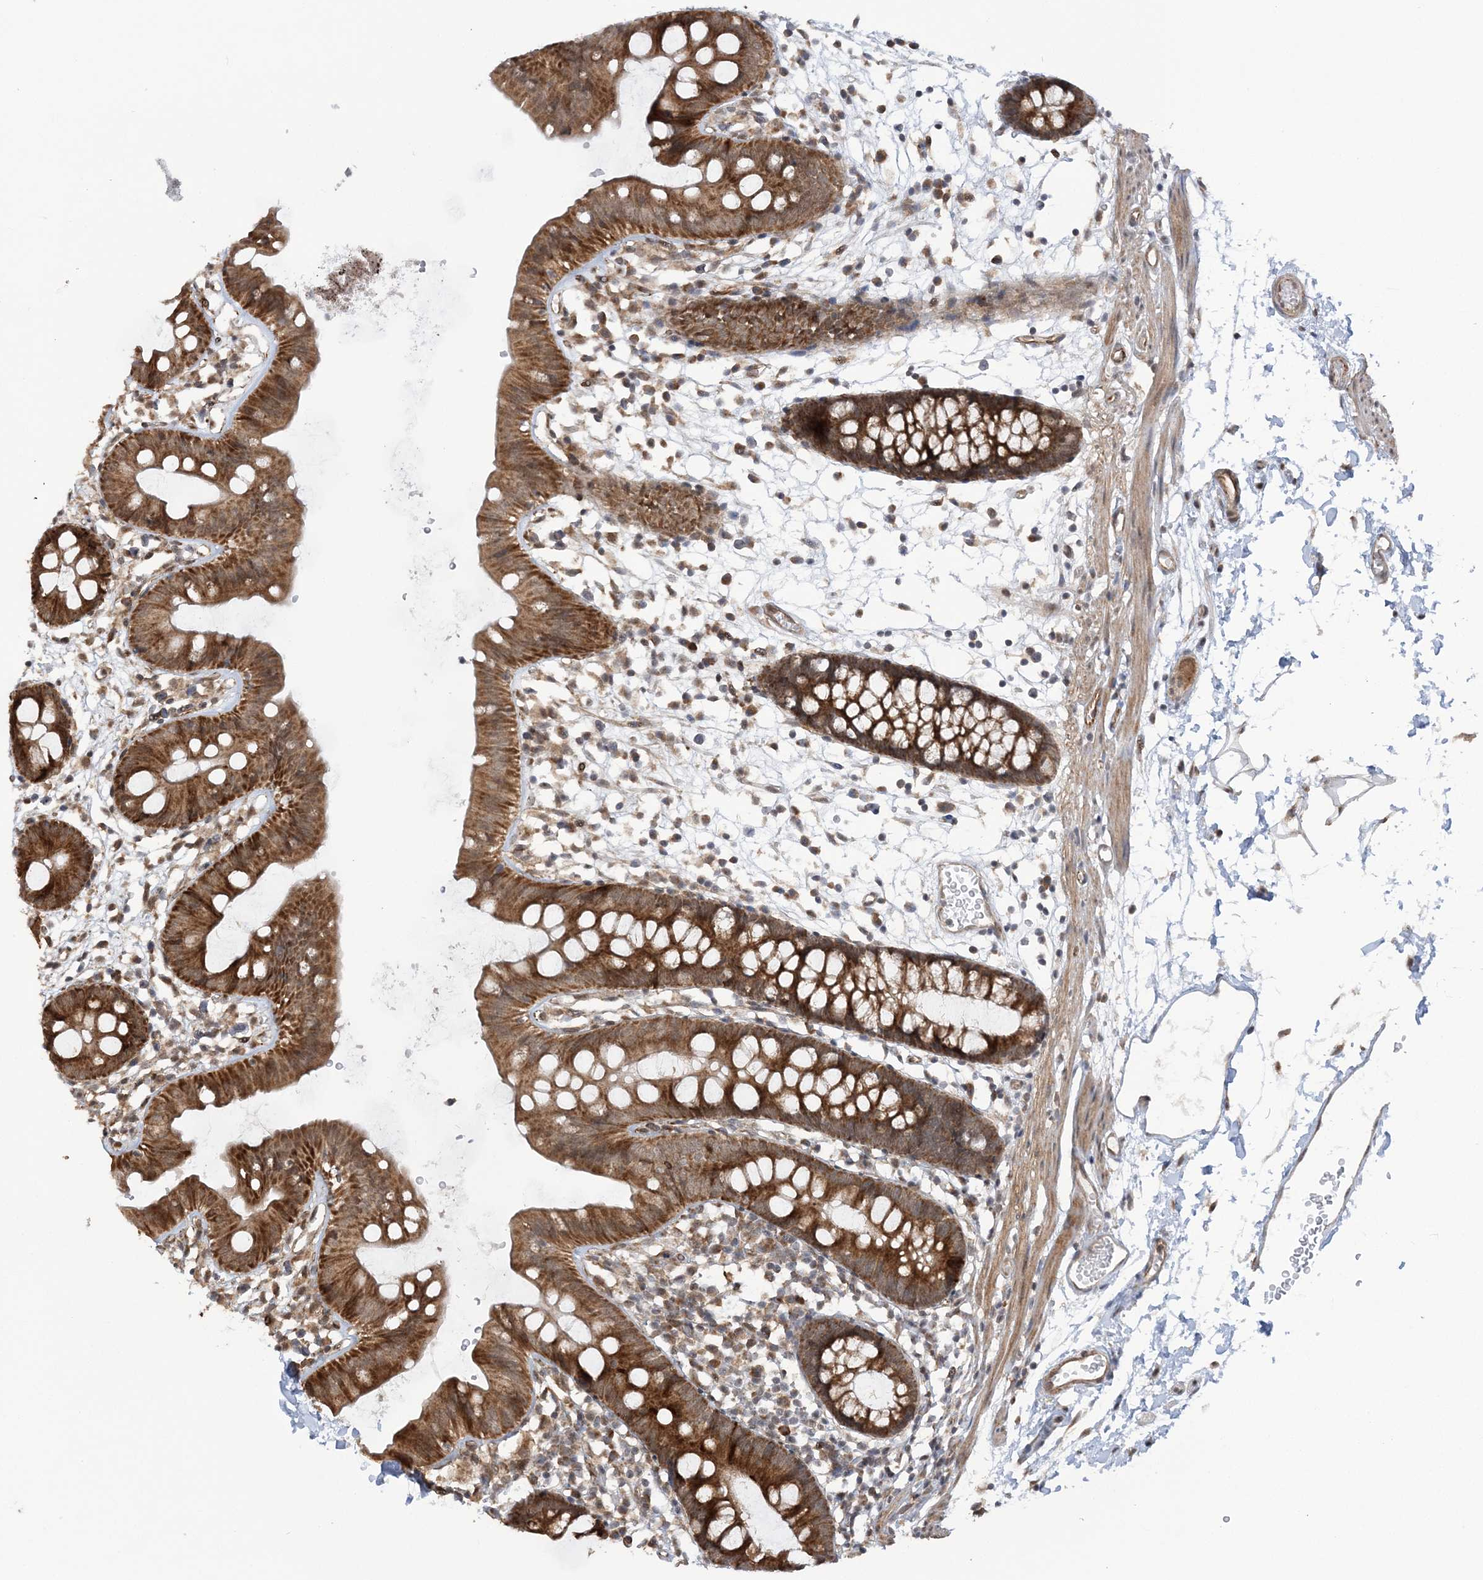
{"staining": {"intensity": "moderate", "quantity": ">75%", "location": "cytoplasmic/membranous"}, "tissue": "colon", "cell_type": "Endothelial cells", "image_type": "normal", "snomed": [{"axis": "morphology", "description": "Normal tissue, NOS"}, {"axis": "topography", "description": "Colon"}], "caption": "Immunohistochemistry photomicrograph of benign colon: colon stained using immunohistochemistry (IHC) exhibits medium levels of moderate protein expression localized specifically in the cytoplasmic/membranous of endothelial cells, appearing as a cytoplasmic/membranous brown color.", "gene": "MRPL47", "patient": {"sex": "male", "age": 56}}